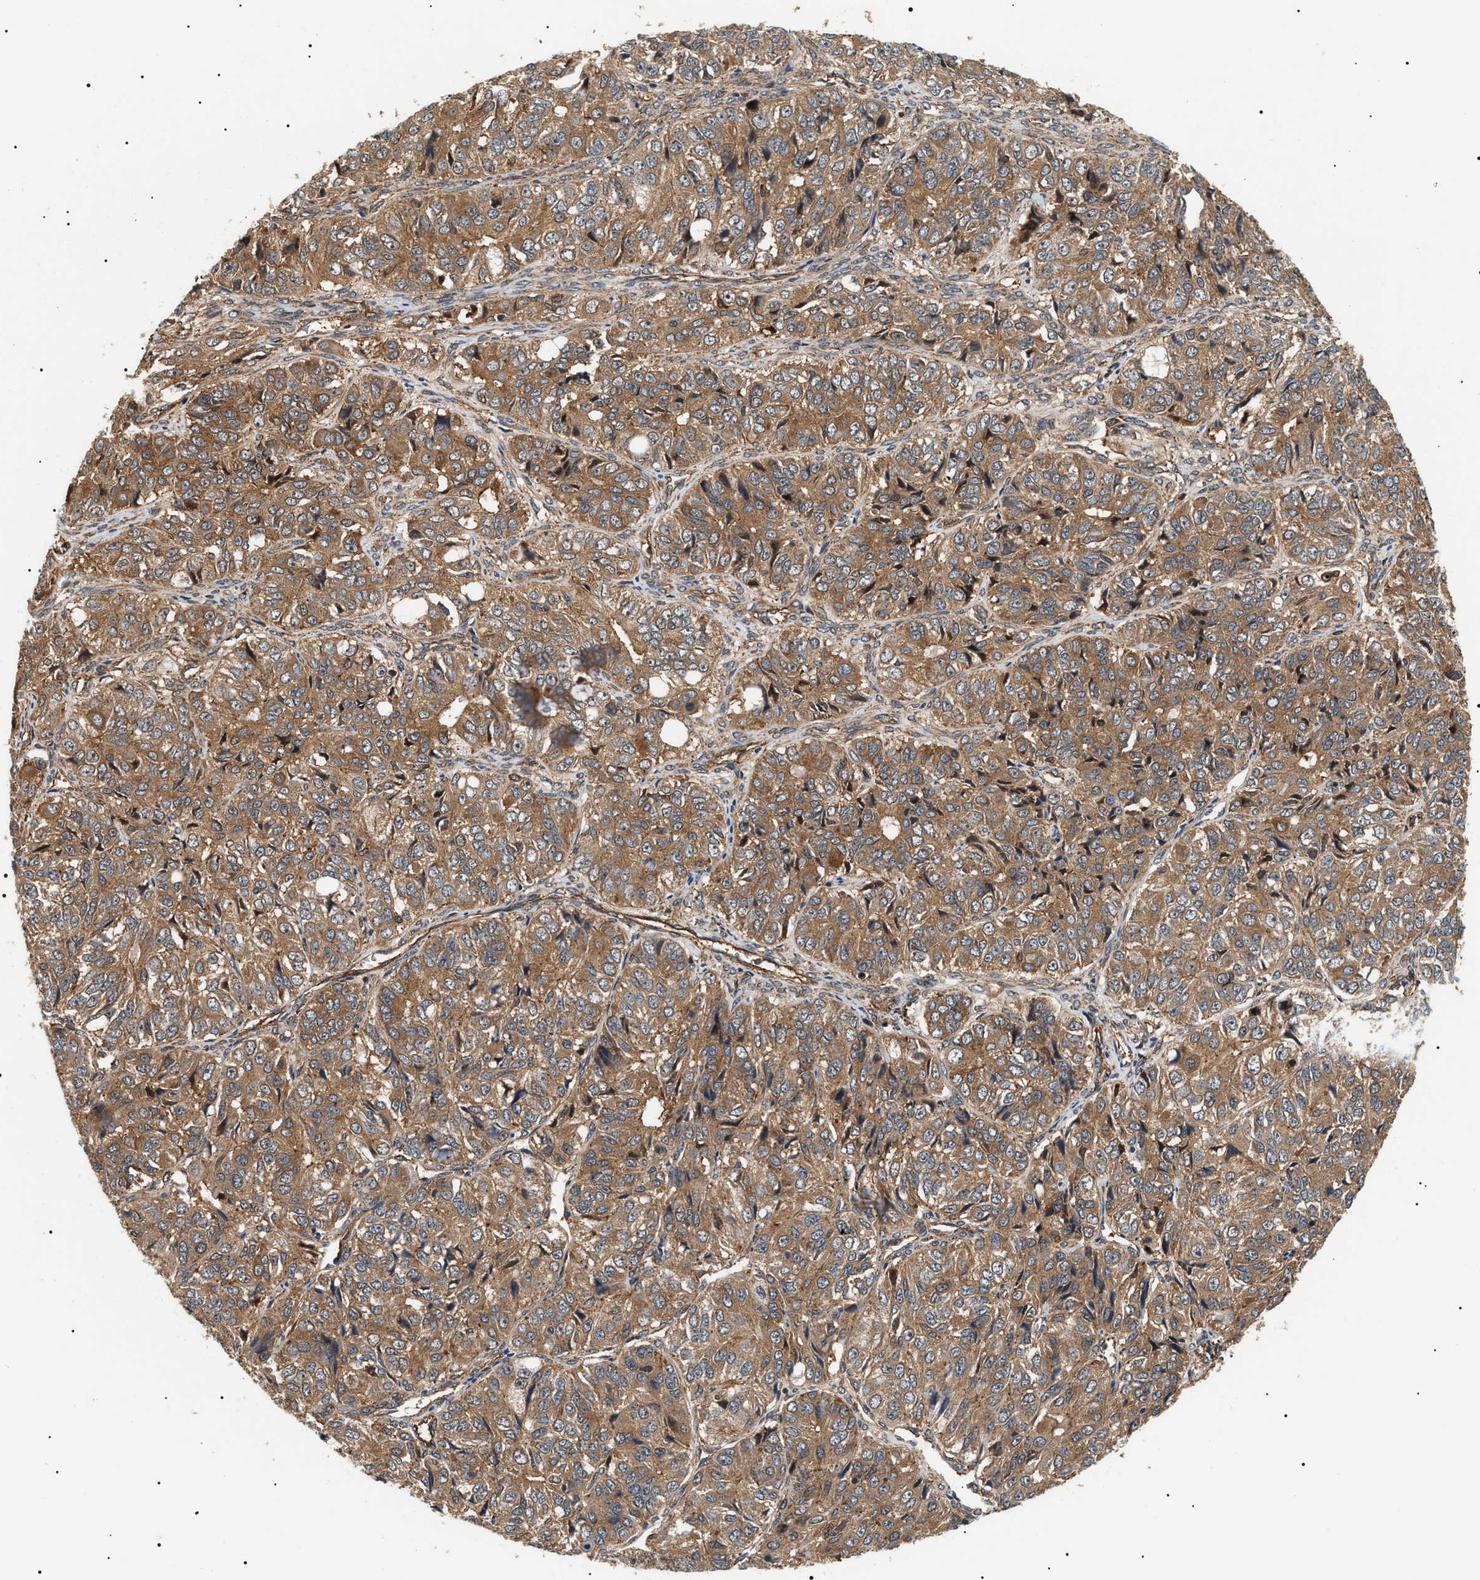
{"staining": {"intensity": "moderate", "quantity": ">75%", "location": "cytoplasmic/membranous"}, "tissue": "ovarian cancer", "cell_type": "Tumor cells", "image_type": "cancer", "snomed": [{"axis": "morphology", "description": "Carcinoma, endometroid"}, {"axis": "topography", "description": "Ovary"}], "caption": "About >75% of tumor cells in human ovarian endometroid carcinoma reveal moderate cytoplasmic/membranous protein positivity as visualized by brown immunohistochemical staining.", "gene": "SH3GLB2", "patient": {"sex": "female", "age": 51}}